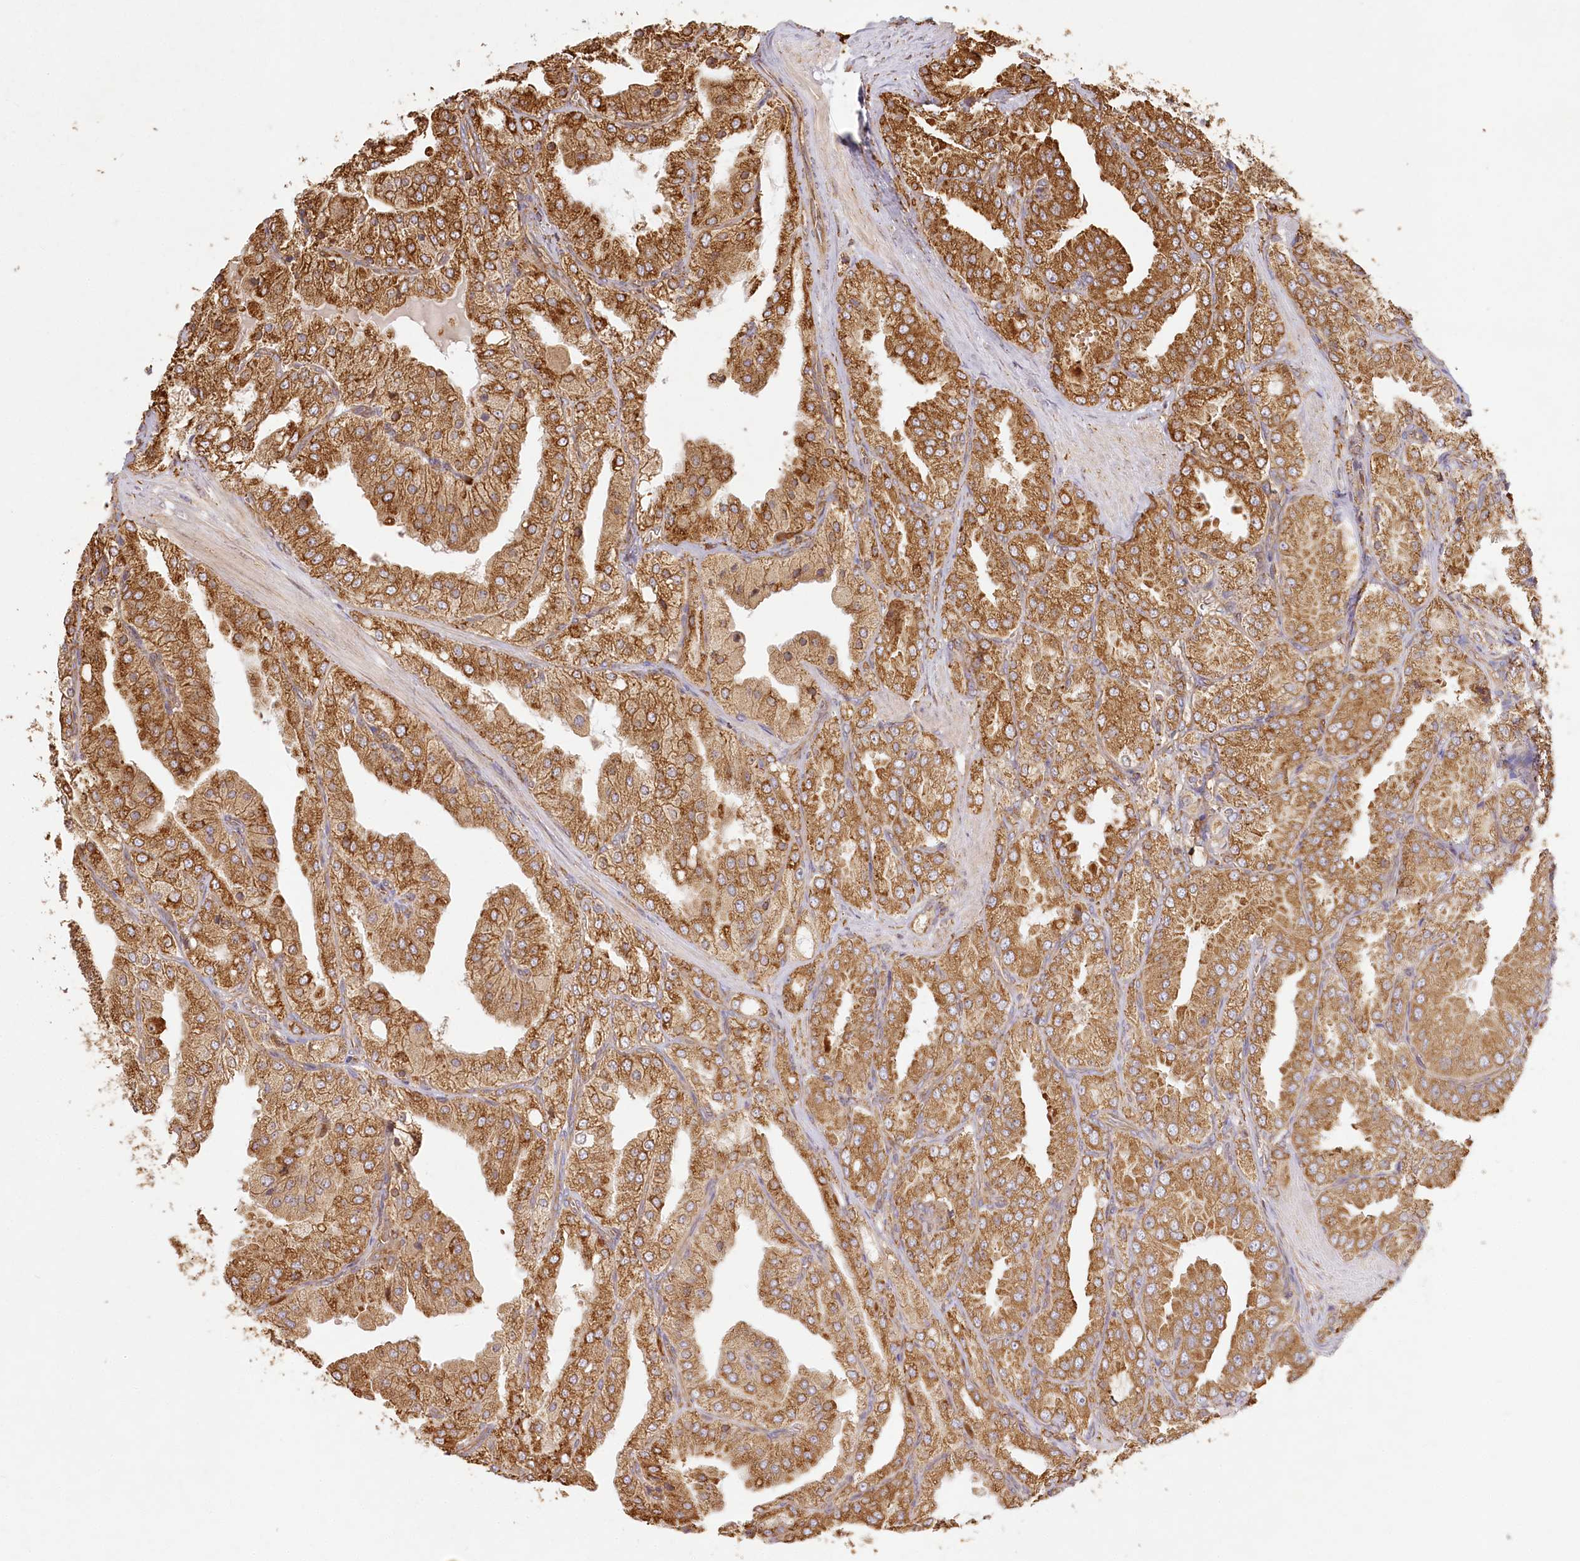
{"staining": {"intensity": "strong", "quantity": ">75%", "location": "cytoplasmic/membranous"}, "tissue": "prostate cancer", "cell_type": "Tumor cells", "image_type": "cancer", "snomed": [{"axis": "morphology", "description": "Adenocarcinoma, High grade"}, {"axis": "topography", "description": "Prostate"}], "caption": "A high amount of strong cytoplasmic/membranous staining is seen in about >75% of tumor cells in prostate adenocarcinoma (high-grade) tissue. (DAB (3,3'-diaminobenzidine) = brown stain, brightfield microscopy at high magnification).", "gene": "ACAP2", "patient": {"sex": "male", "age": 50}}